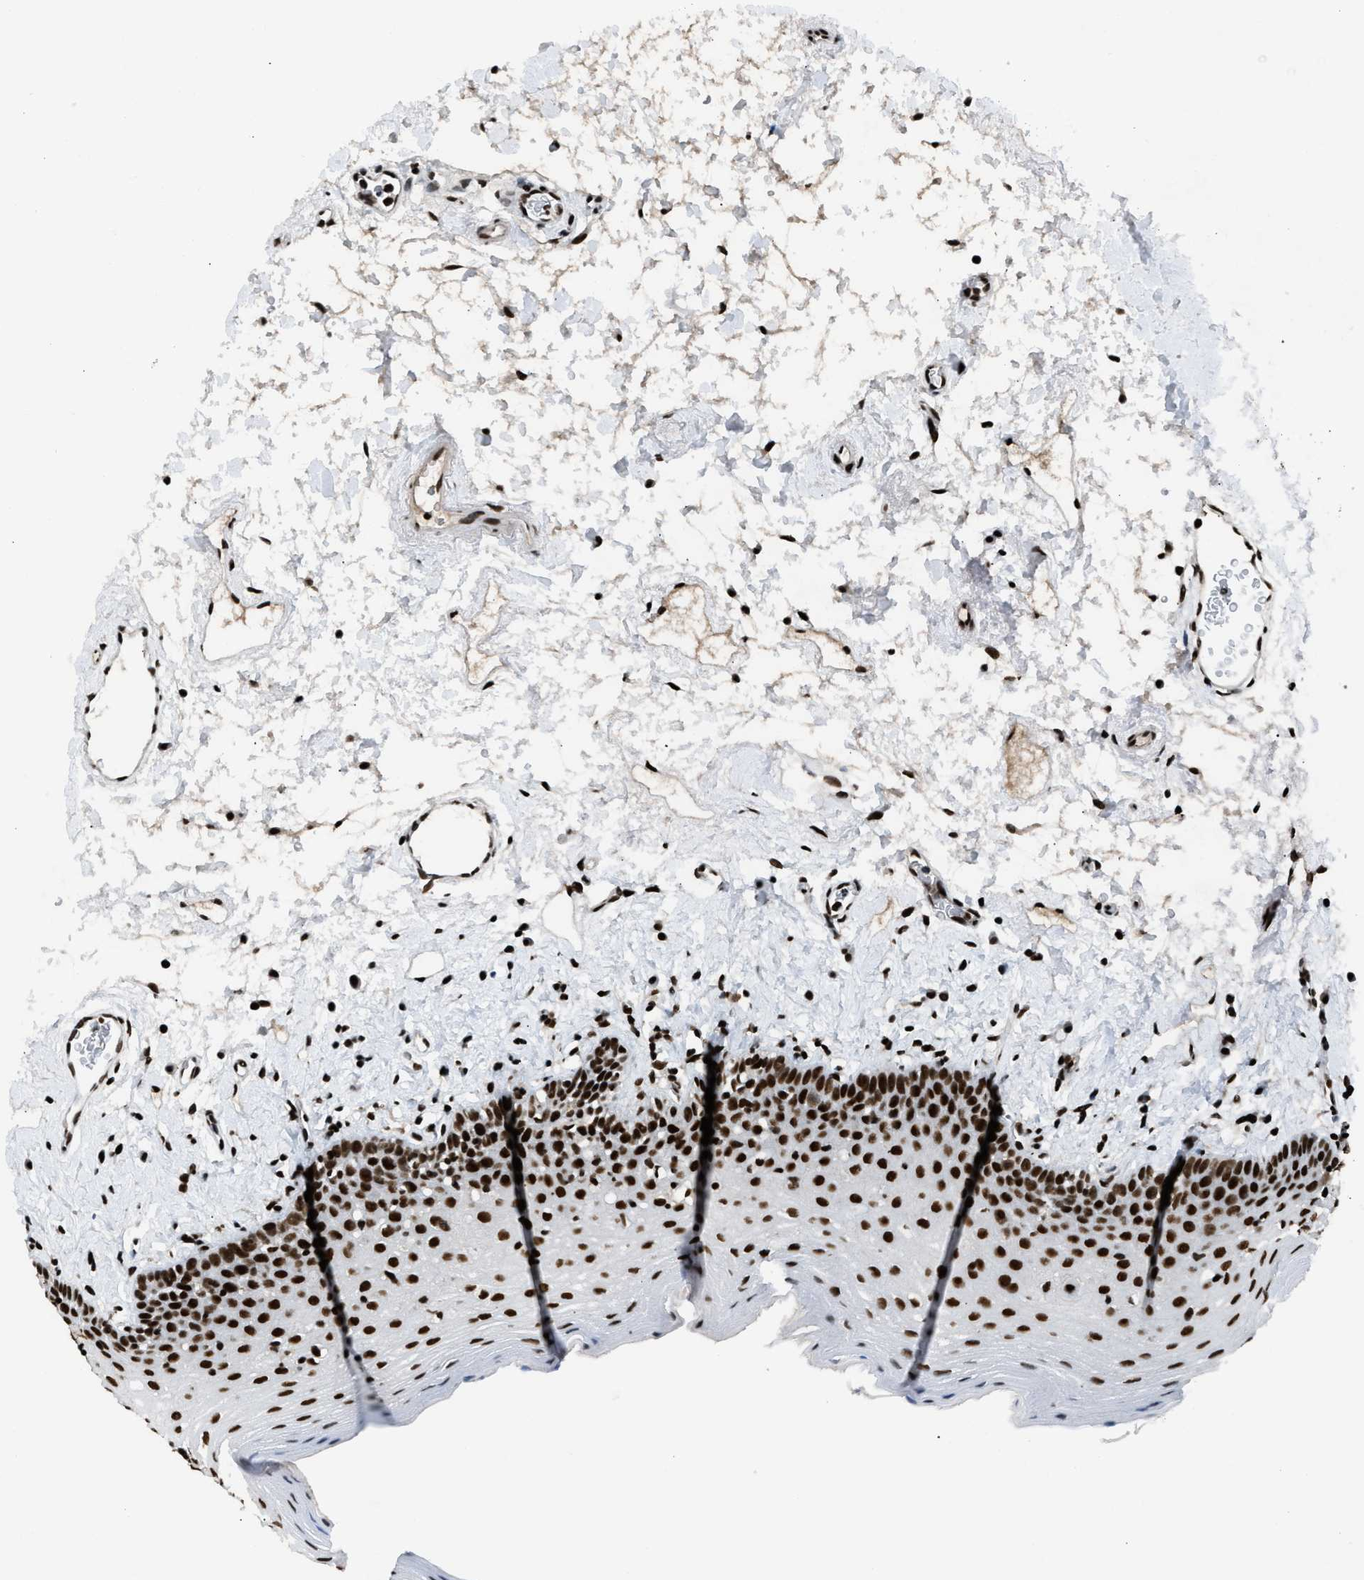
{"staining": {"intensity": "strong", "quantity": ">75%", "location": "nuclear"}, "tissue": "oral mucosa", "cell_type": "Squamous epithelial cells", "image_type": "normal", "snomed": [{"axis": "morphology", "description": "Normal tissue, NOS"}, {"axis": "topography", "description": "Oral tissue"}], "caption": "Immunohistochemical staining of normal human oral mucosa exhibits >75% levels of strong nuclear protein expression in about >75% of squamous epithelial cells. (Brightfield microscopy of DAB IHC at high magnification).", "gene": "SCAF4", "patient": {"sex": "male", "age": 66}}